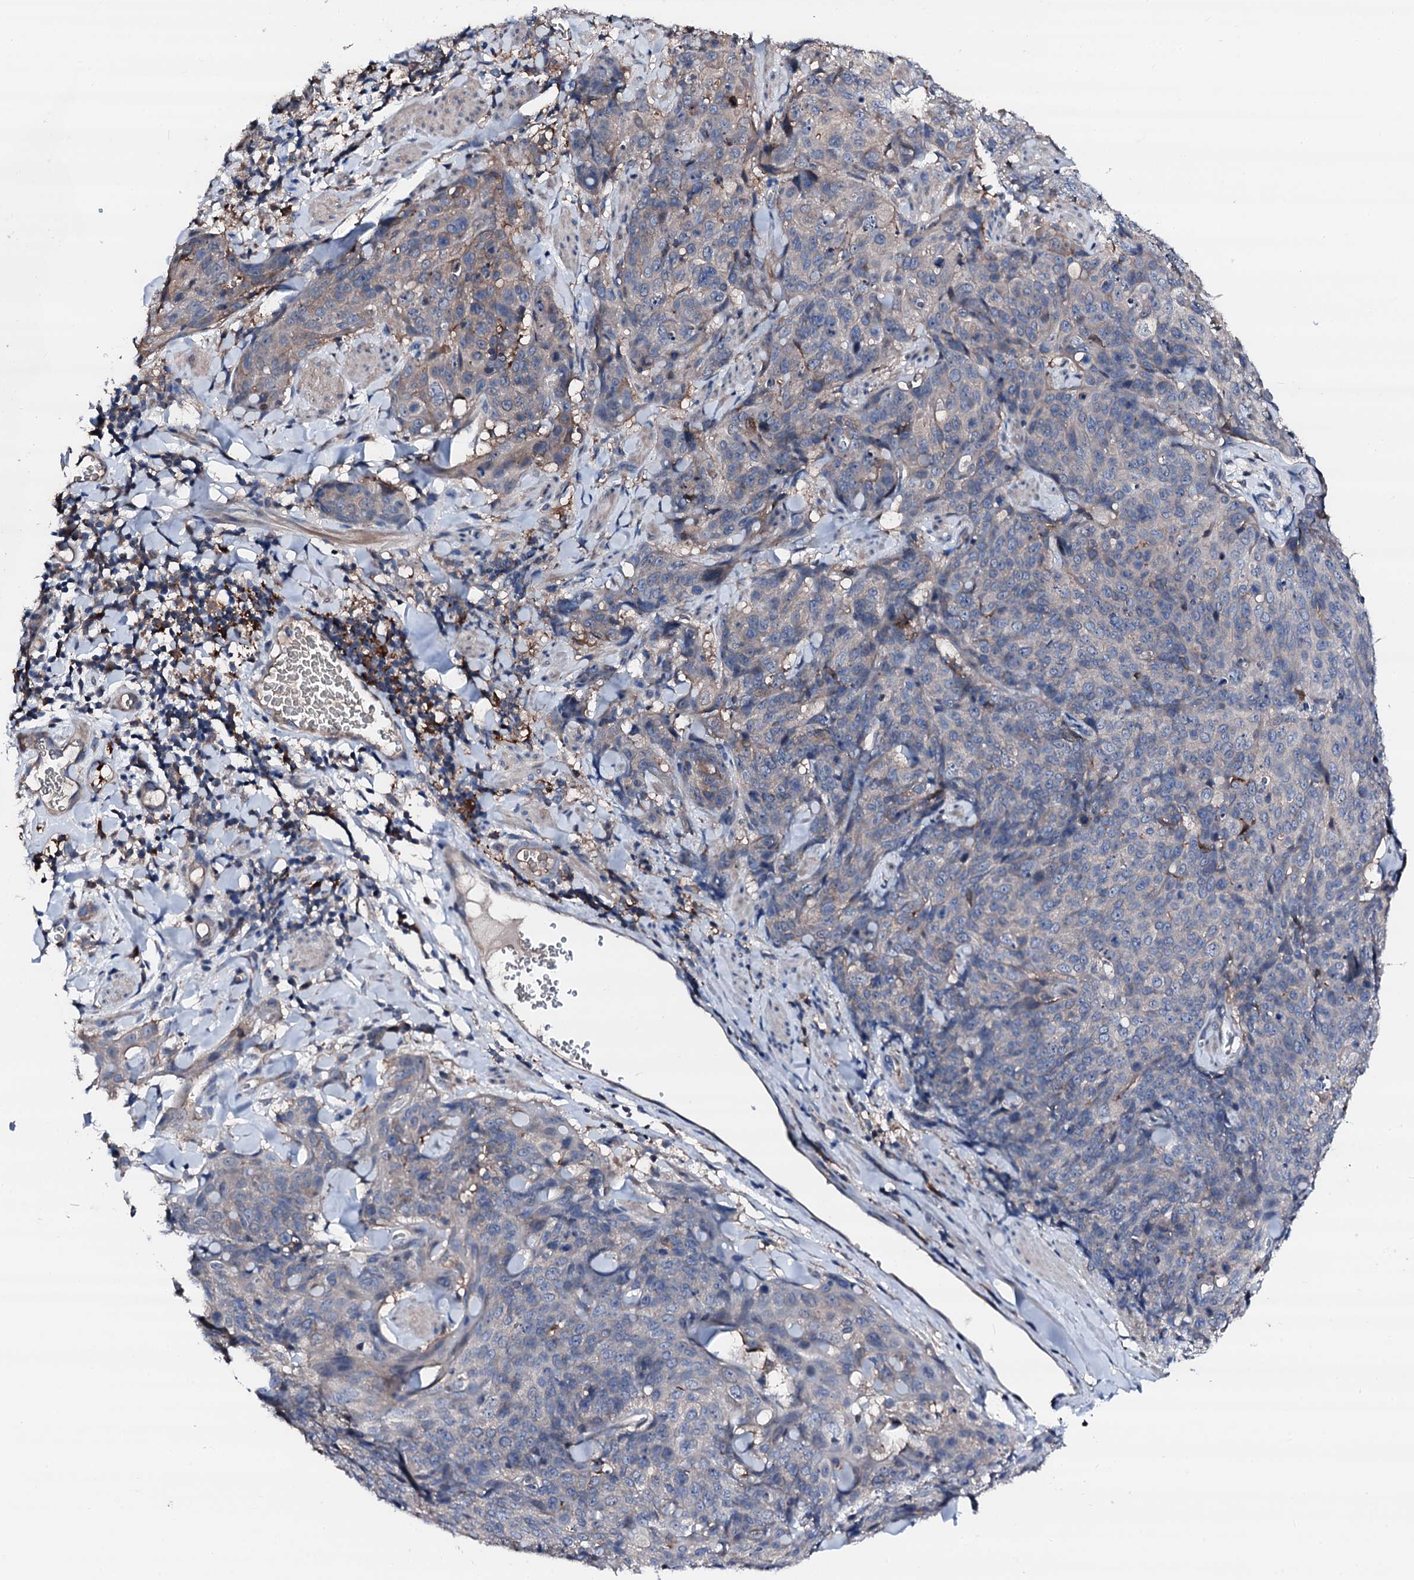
{"staining": {"intensity": "weak", "quantity": "<25%", "location": "cytoplasmic/membranous"}, "tissue": "skin cancer", "cell_type": "Tumor cells", "image_type": "cancer", "snomed": [{"axis": "morphology", "description": "Squamous cell carcinoma, NOS"}, {"axis": "topography", "description": "Skin"}, {"axis": "topography", "description": "Vulva"}], "caption": "The IHC micrograph has no significant expression in tumor cells of squamous cell carcinoma (skin) tissue. (DAB immunohistochemistry visualized using brightfield microscopy, high magnification).", "gene": "TRAFD1", "patient": {"sex": "female", "age": 85}}